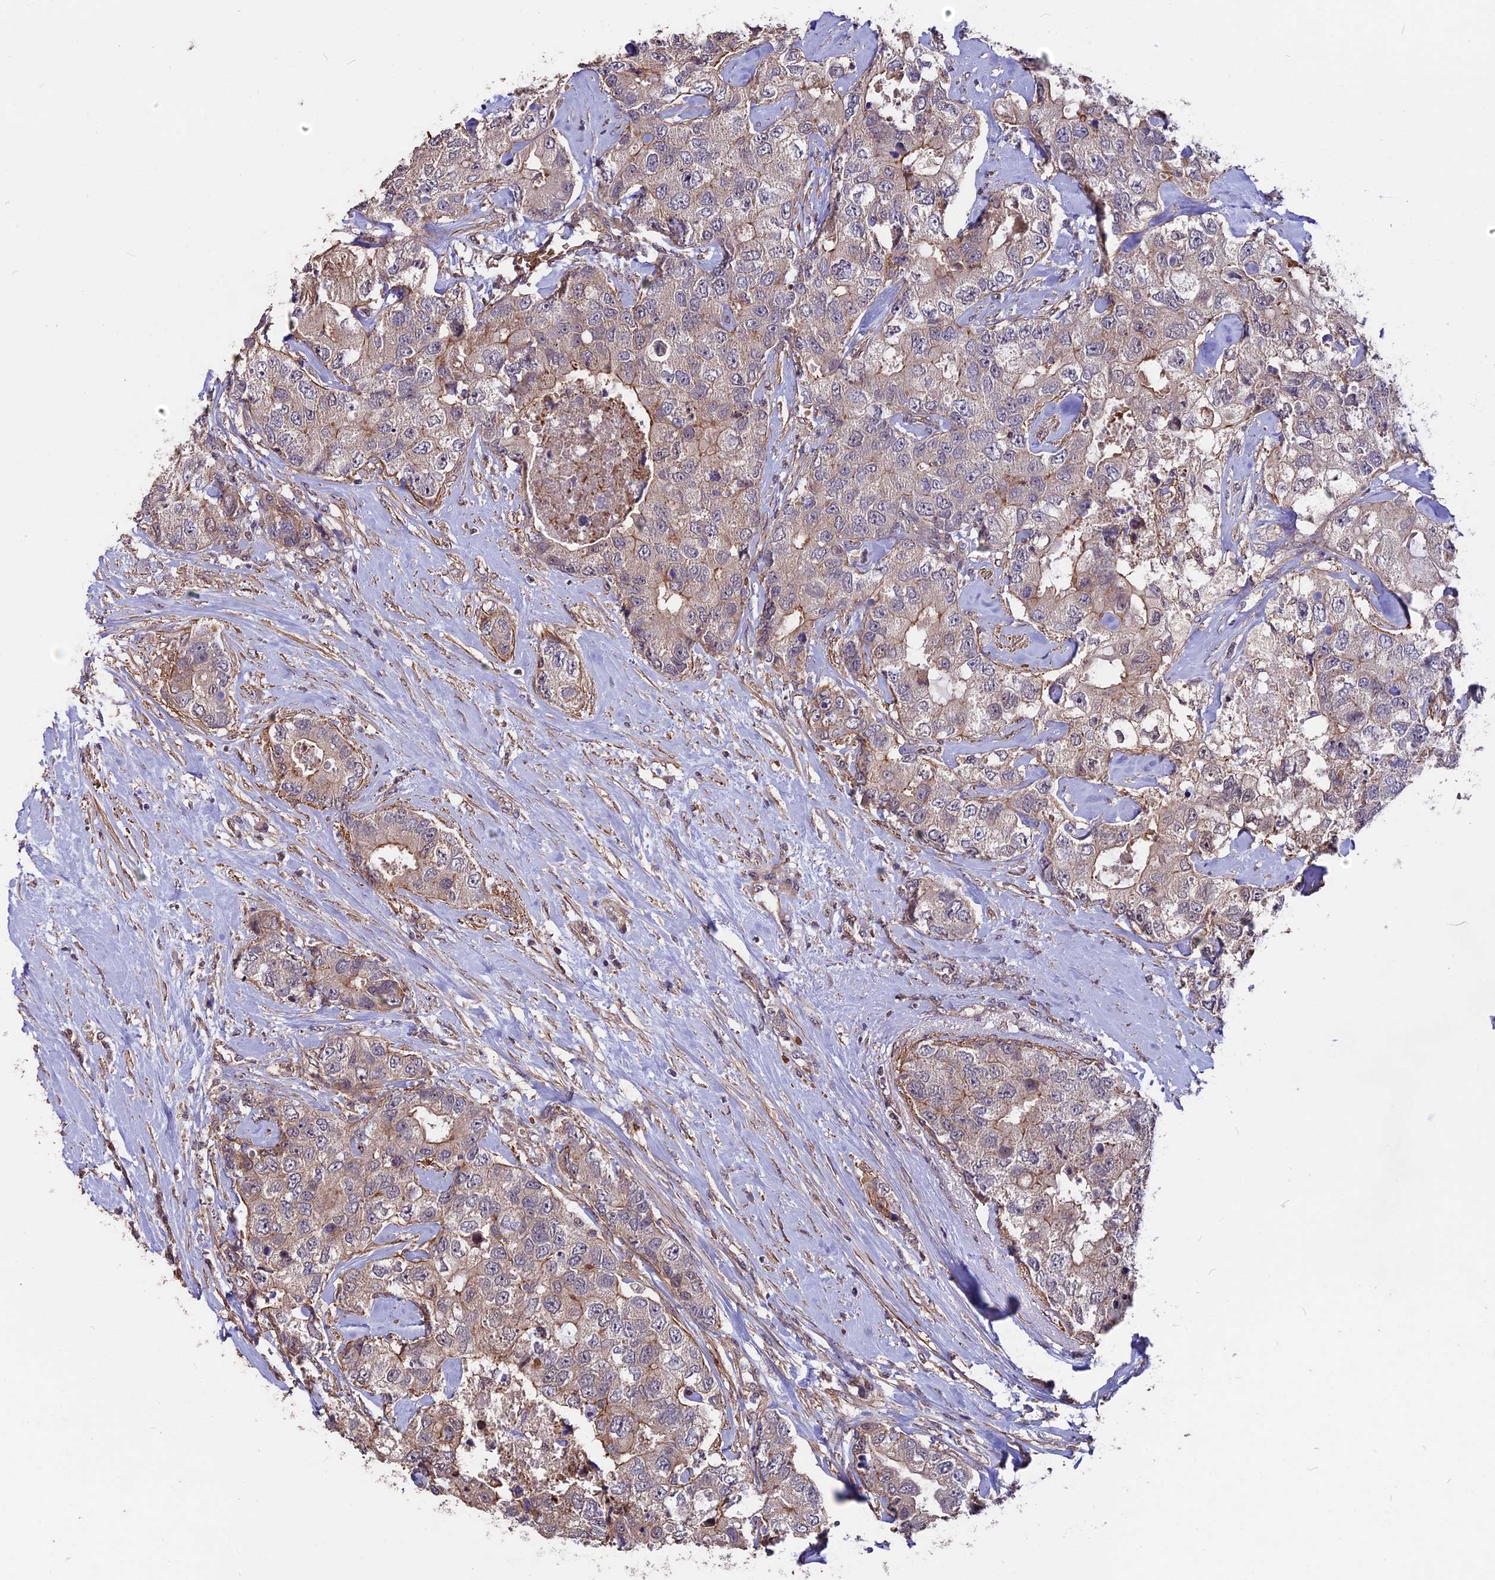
{"staining": {"intensity": "weak", "quantity": "<25%", "location": "cytoplasmic/membranous"}, "tissue": "breast cancer", "cell_type": "Tumor cells", "image_type": "cancer", "snomed": [{"axis": "morphology", "description": "Duct carcinoma"}, {"axis": "topography", "description": "Breast"}], "caption": "An immunohistochemistry (IHC) photomicrograph of breast infiltrating ductal carcinoma is shown. There is no staining in tumor cells of breast infiltrating ductal carcinoma.", "gene": "ZC3H10", "patient": {"sex": "female", "age": 62}}